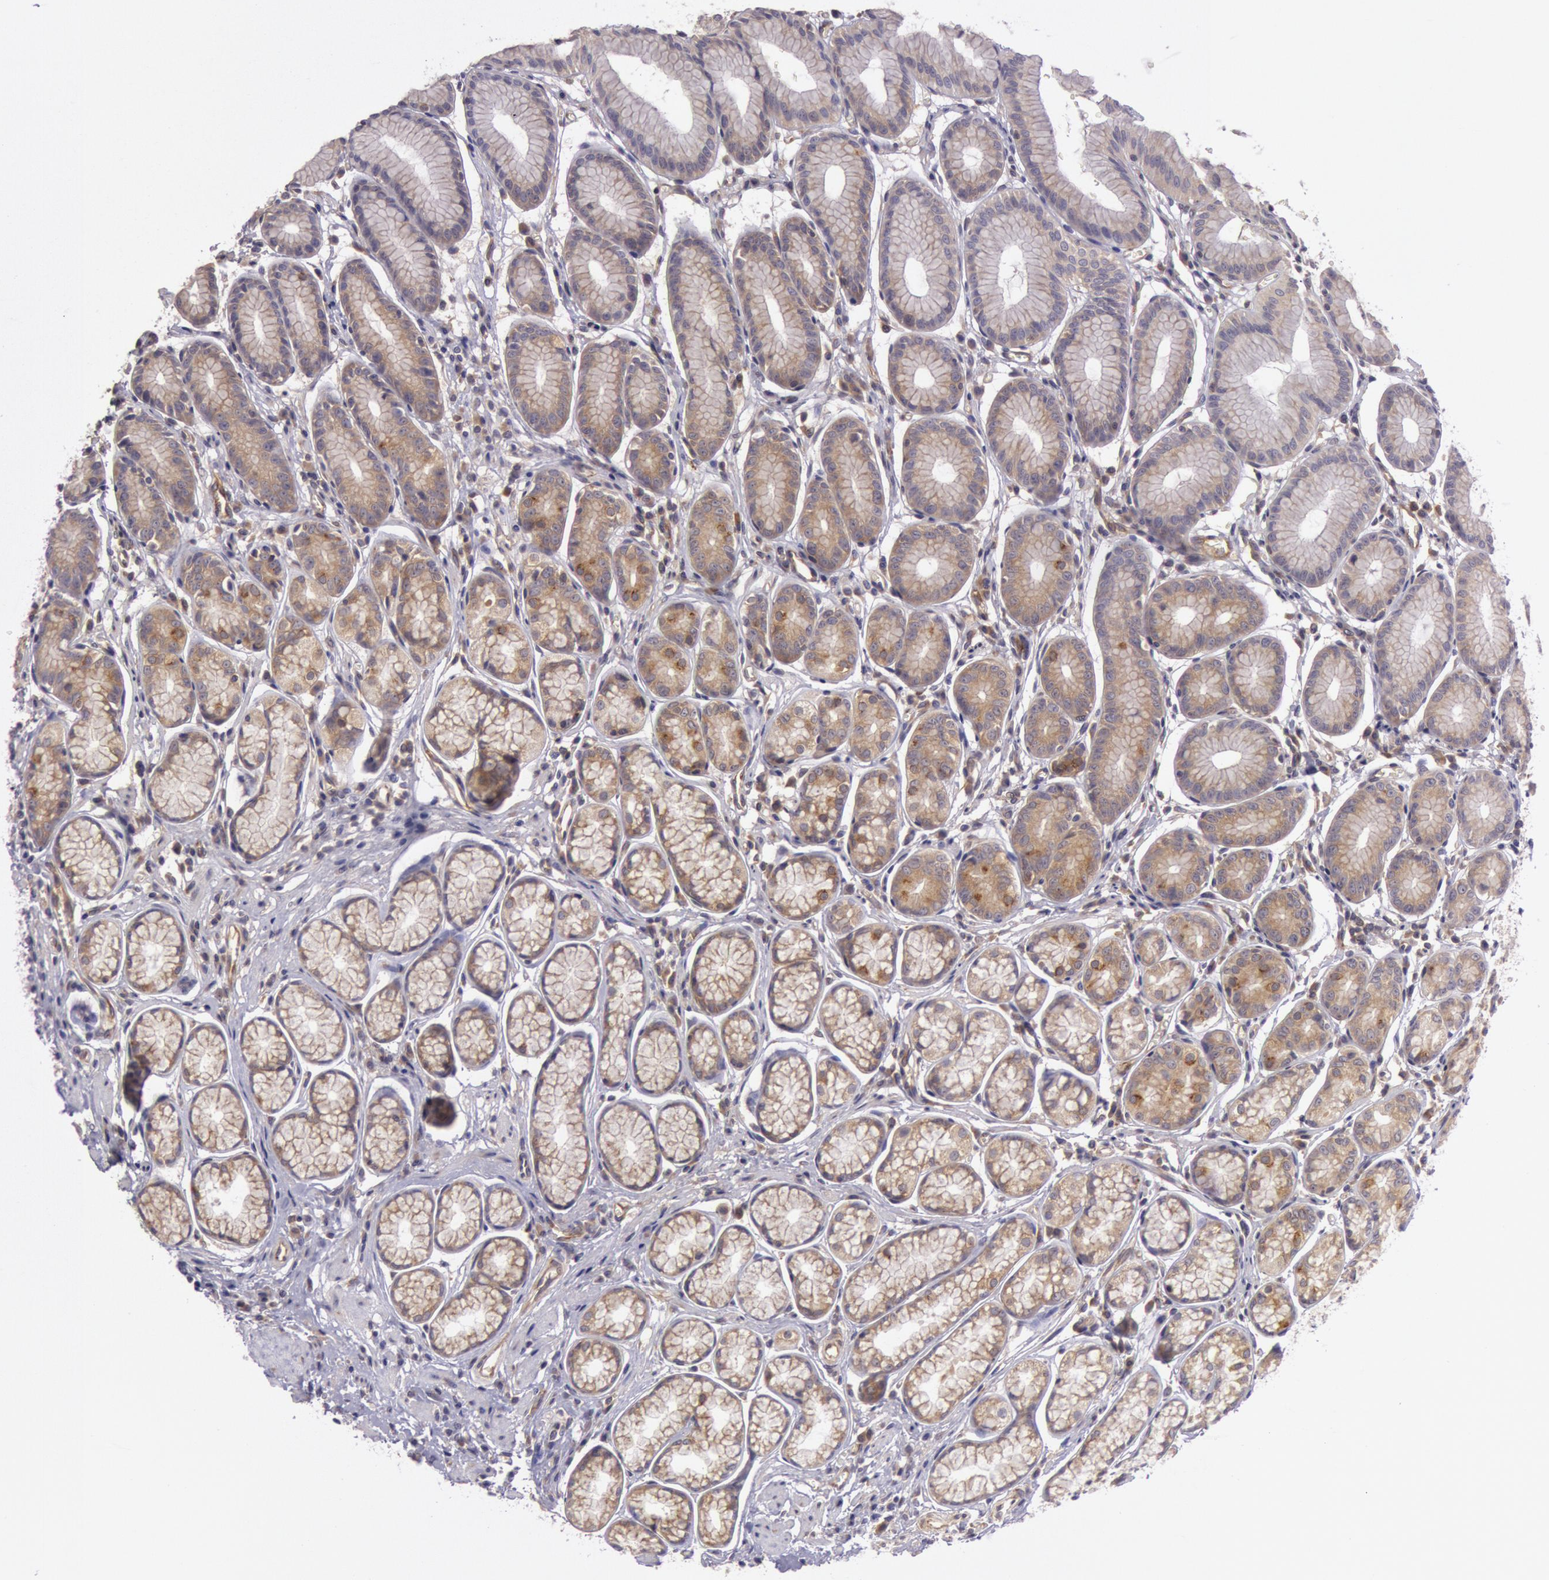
{"staining": {"intensity": "weak", "quantity": "25%-75%", "location": "cytoplasmic/membranous"}, "tissue": "stomach", "cell_type": "Glandular cells", "image_type": "normal", "snomed": [{"axis": "morphology", "description": "Normal tissue, NOS"}, {"axis": "topography", "description": "Stomach"}], "caption": "Immunohistochemical staining of normal stomach shows 25%-75% levels of weak cytoplasmic/membranous protein staining in approximately 25%-75% of glandular cells. (brown staining indicates protein expression, while blue staining denotes nuclei).", "gene": "CHUK", "patient": {"sex": "male", "age": 42}}